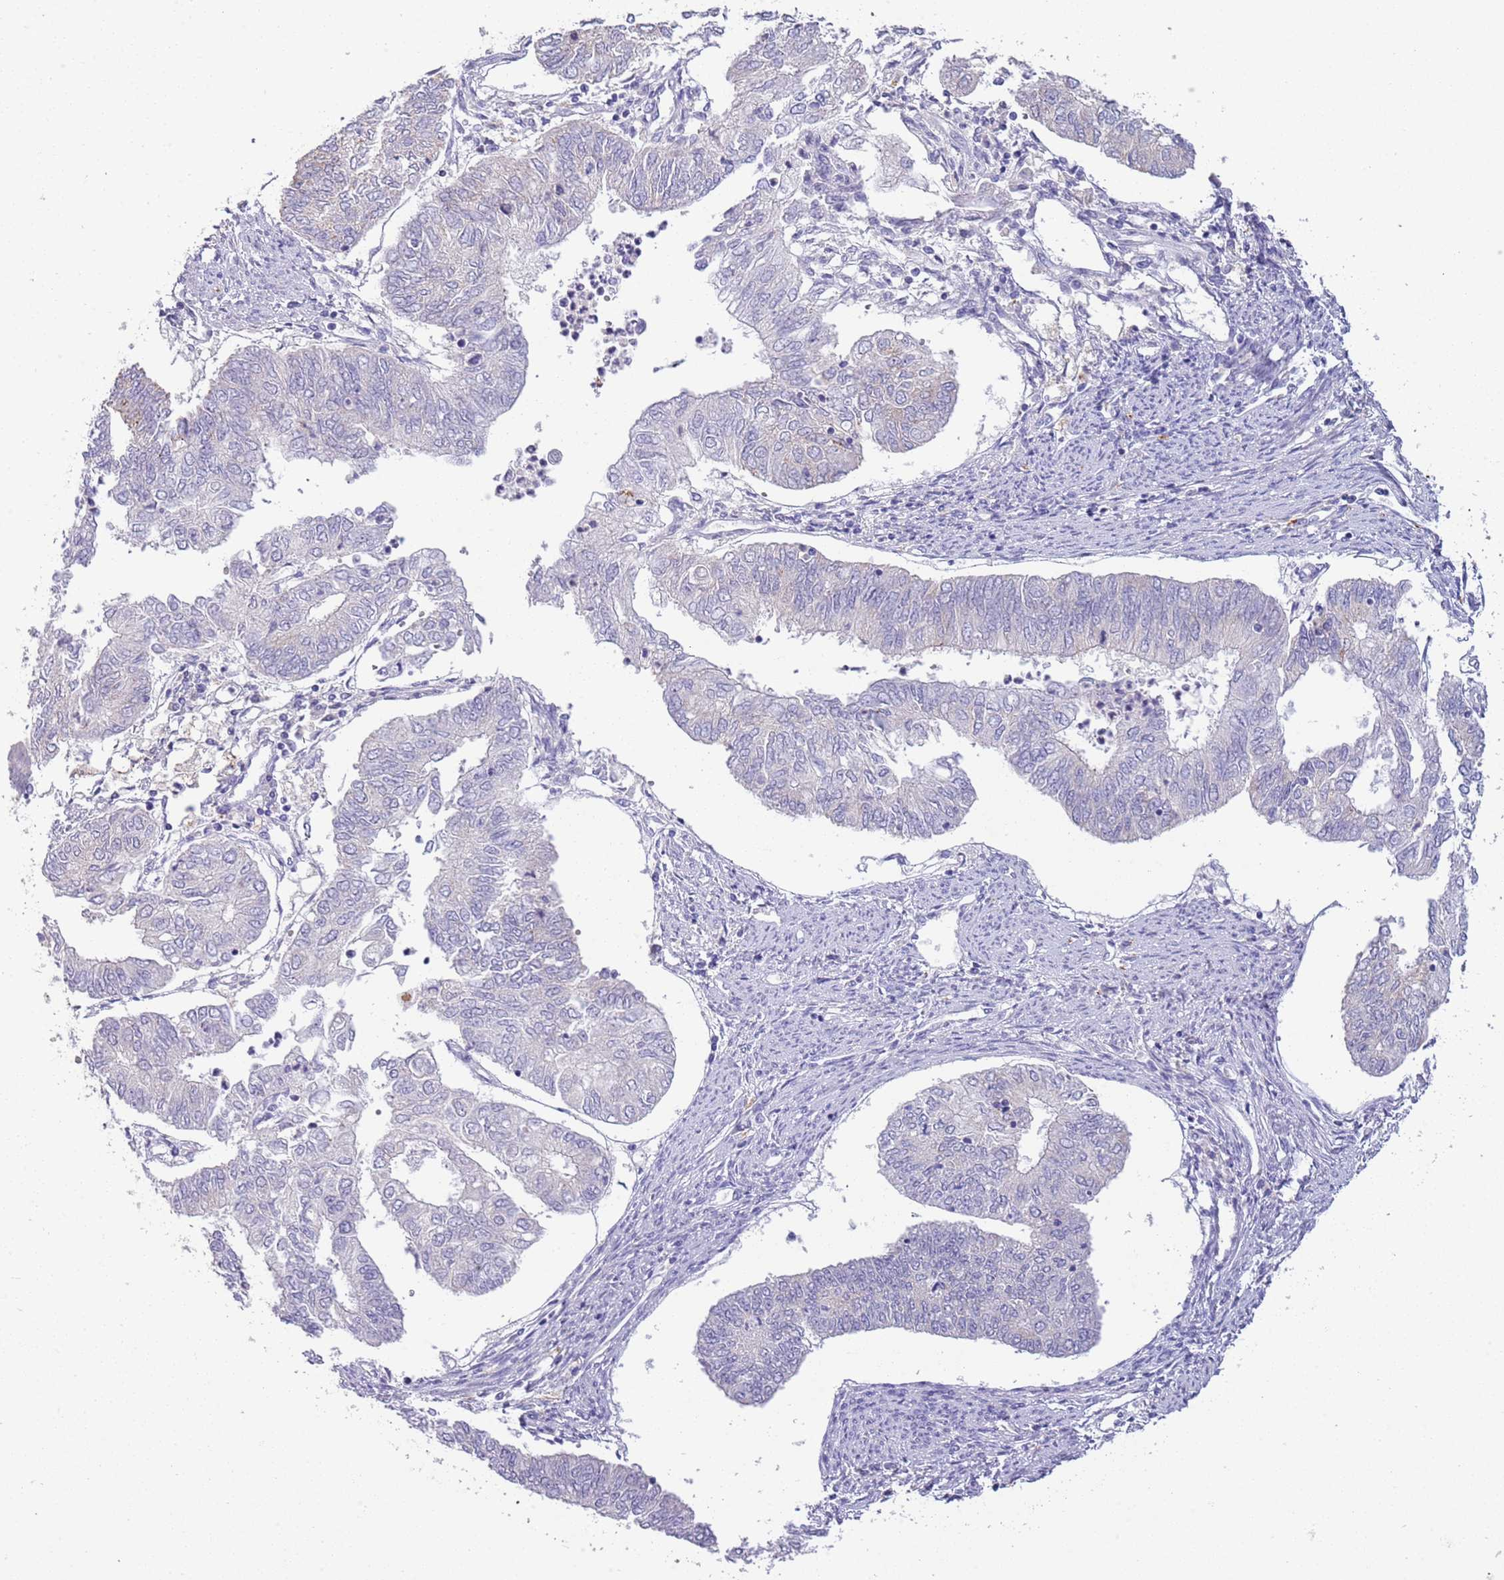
{"staining": {"intensity": "negative", "quantity": "none", "location": "none"}, "tissue": "endometrial cancer", "cell_type": "Tumor cells", "image_type": "cancer", "snomed": [{"axis": "morphology", "description": "Adenocarcinoma, NOS"}, {"axis": "topography", "description": "Endometrium"}], "caption": "Endometrial adenocarcinoma was stained to show a protein in brown. There is no significant expression in tumor cells. (Brightfield microscopy of DAB immunohistochemistry (IHC) at high magnification).", "gene": "ABHD17A", "patient": {"sex": "female", "age": 68}}